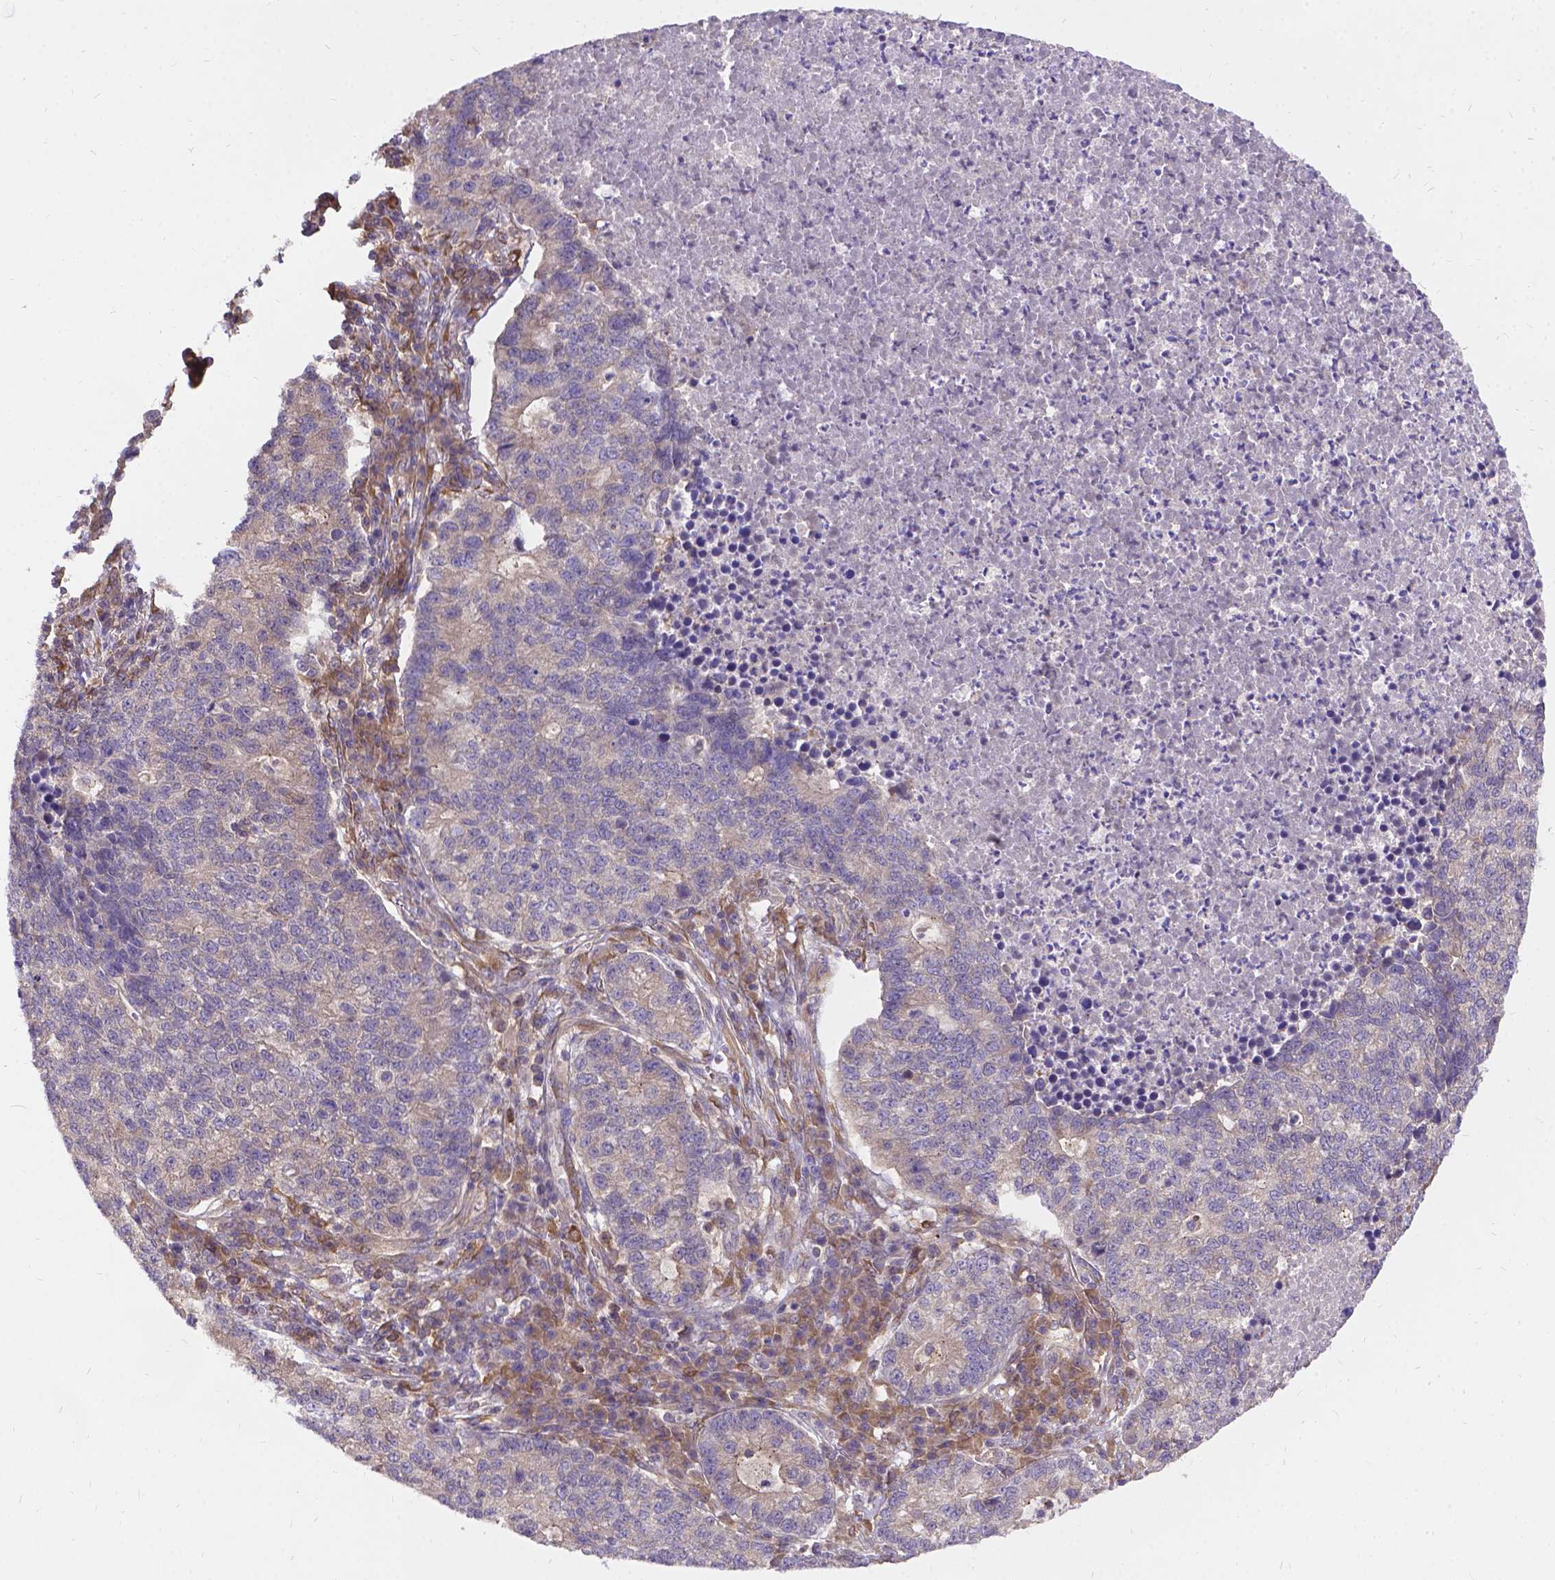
{"staining": {"intensity": "weak", "quantity": "25%-75%", "location": "cytoplasmic/membranous"}, "tissue": "lung cancer", "cell_type": "Tumor cells", "image_type": "cancer", "snomed": [{"axis": "morphology", "description": "Adenocarcinoma, NOS"}, {"axis": "topography", "description": "Lung"}], "caption": "The image displays immunohistochemical staining of lung cancer (adenocarcinoma). There is weak cytoplasmic/membranous positivity is identified in approximately 25%-75% of tumor cells. (DAB (3,3'-diaminobenzidine) IHC with brightfield microscopy, high magnification).", "gene": "DENND6A", "patient": {"sex": "male", "age": 57}}